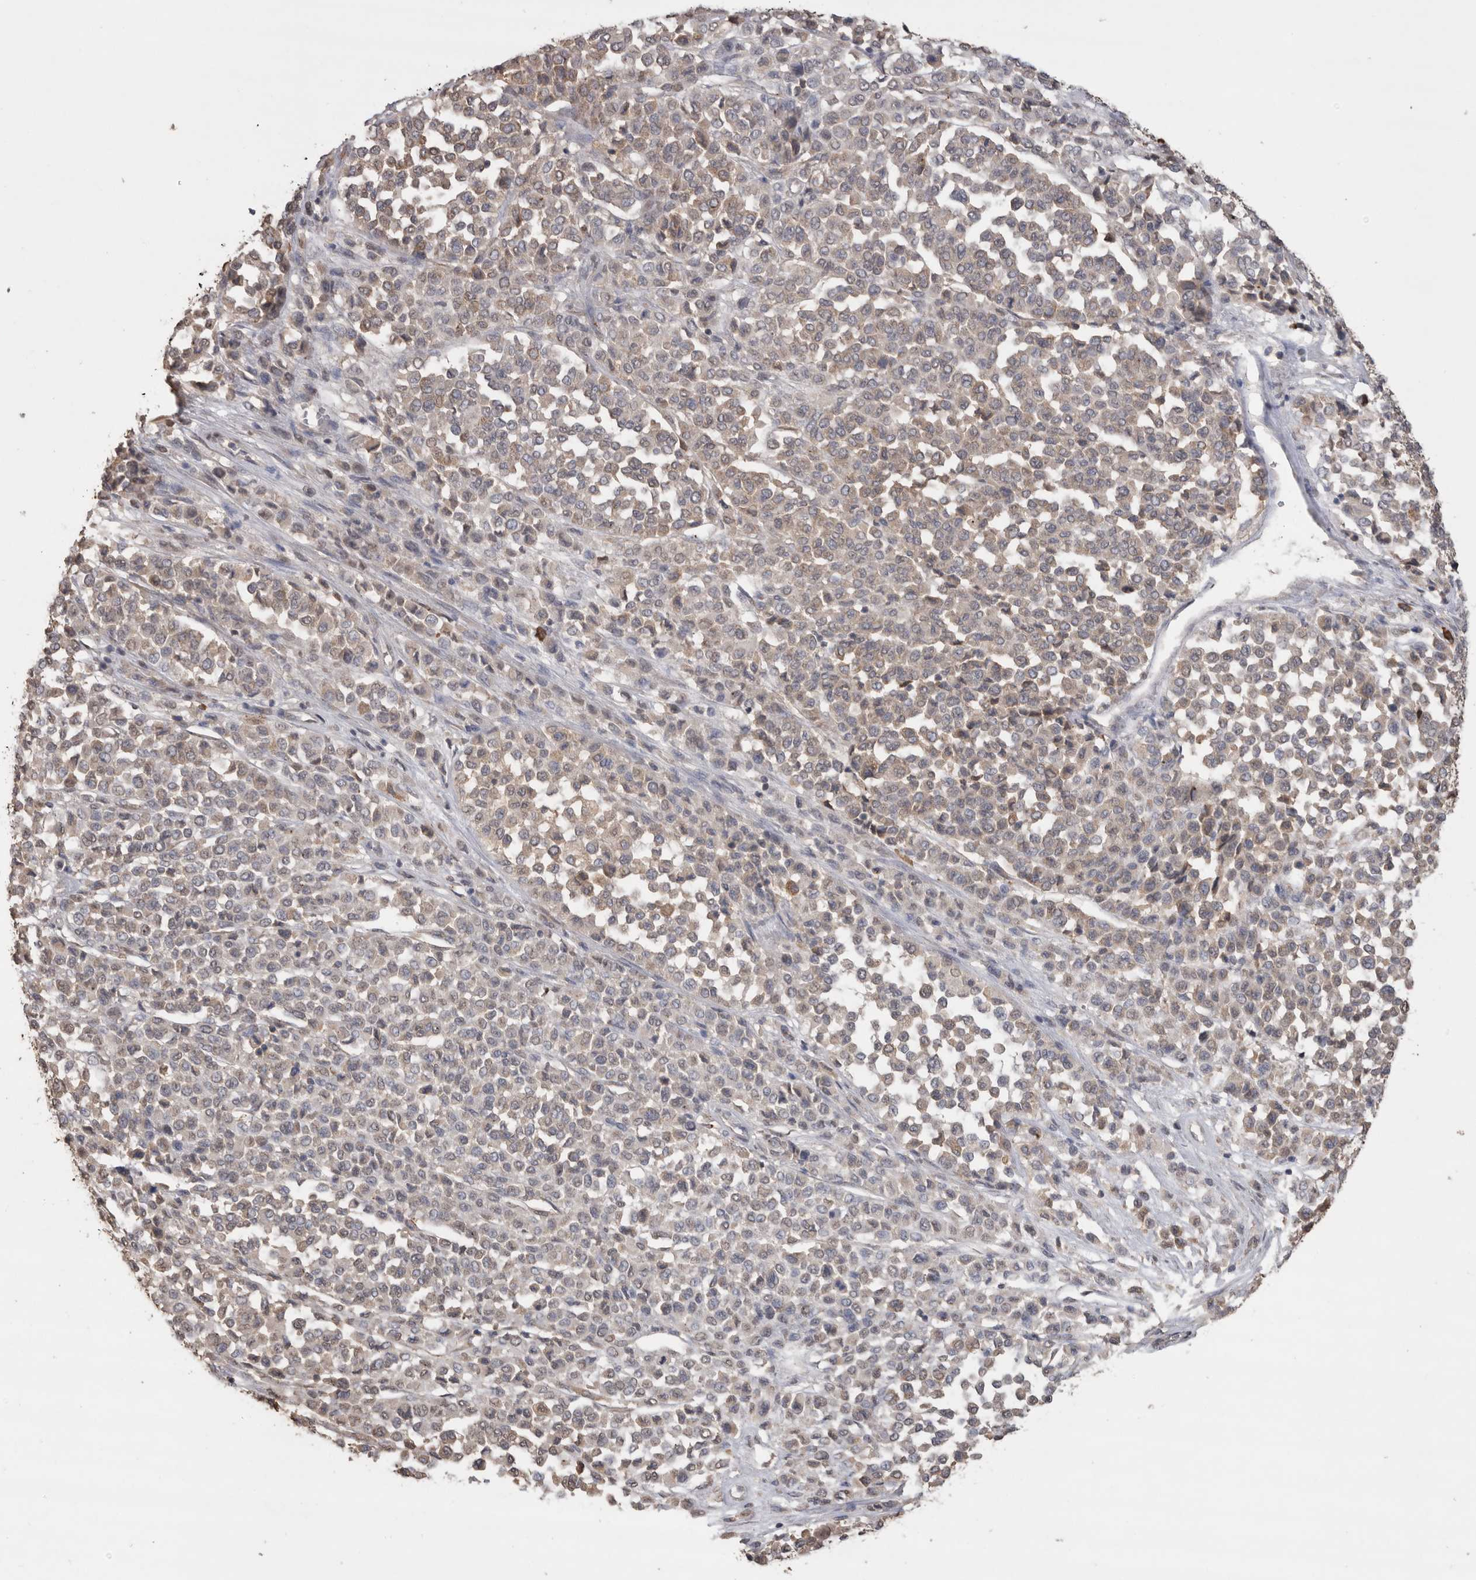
{"staining": {"intensity": "weak", "quantity": ">75%", "location": "cytoplasmic/membranous"}, "tissue": "melanoma", "cell_type": "Tumor cells", "image_type": "cancer", "snomed": [{"axis": "morphology", "description": "Malignant melanoma, Metastatic site"}, {"axis": "topography", "description": "Pancreas"}], "caption": "Protein staining exhibits weak cytoplasmic/membranous staining in about >75% of tumor cells in melanoma.", "gene": "CRELD2", "patient": {"sex": "female", "age": 30}}